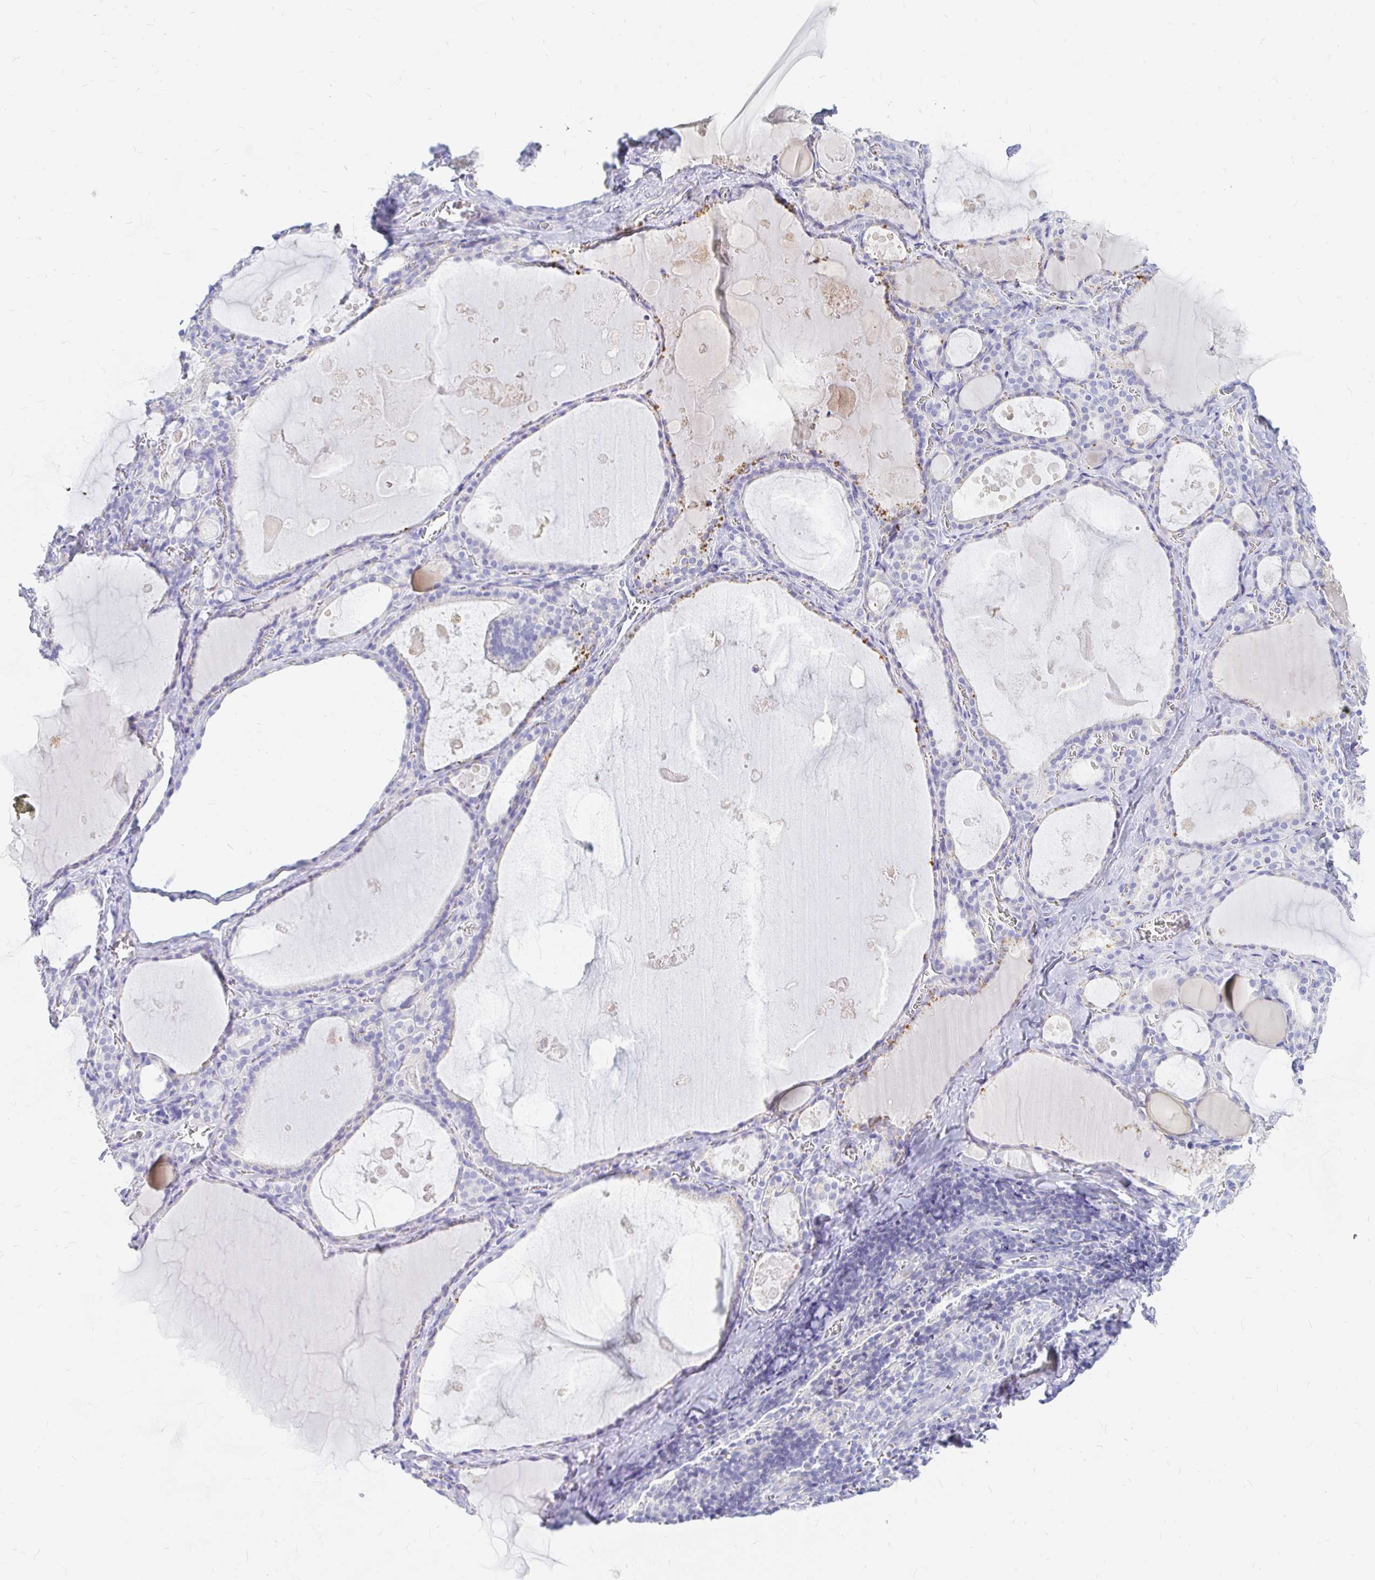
{"staining": {"intensity": "negative", "quantity": "none", "location": "none"}, "tissue": "thyroid gland", "cell_type": "Glandular cells", "image_type": "normal", "snomed": [{"axis": "morphology", "description": "Normal tissue, NOS"}, {"axis": "topography", "description": "Thyroid gland"}], "caption": "Immunohistochemistry of normal human thyroid gland displays no expression in glandular cells.", "gene": "NR2E1", "patient": {"sex": "male", "age": 56}}